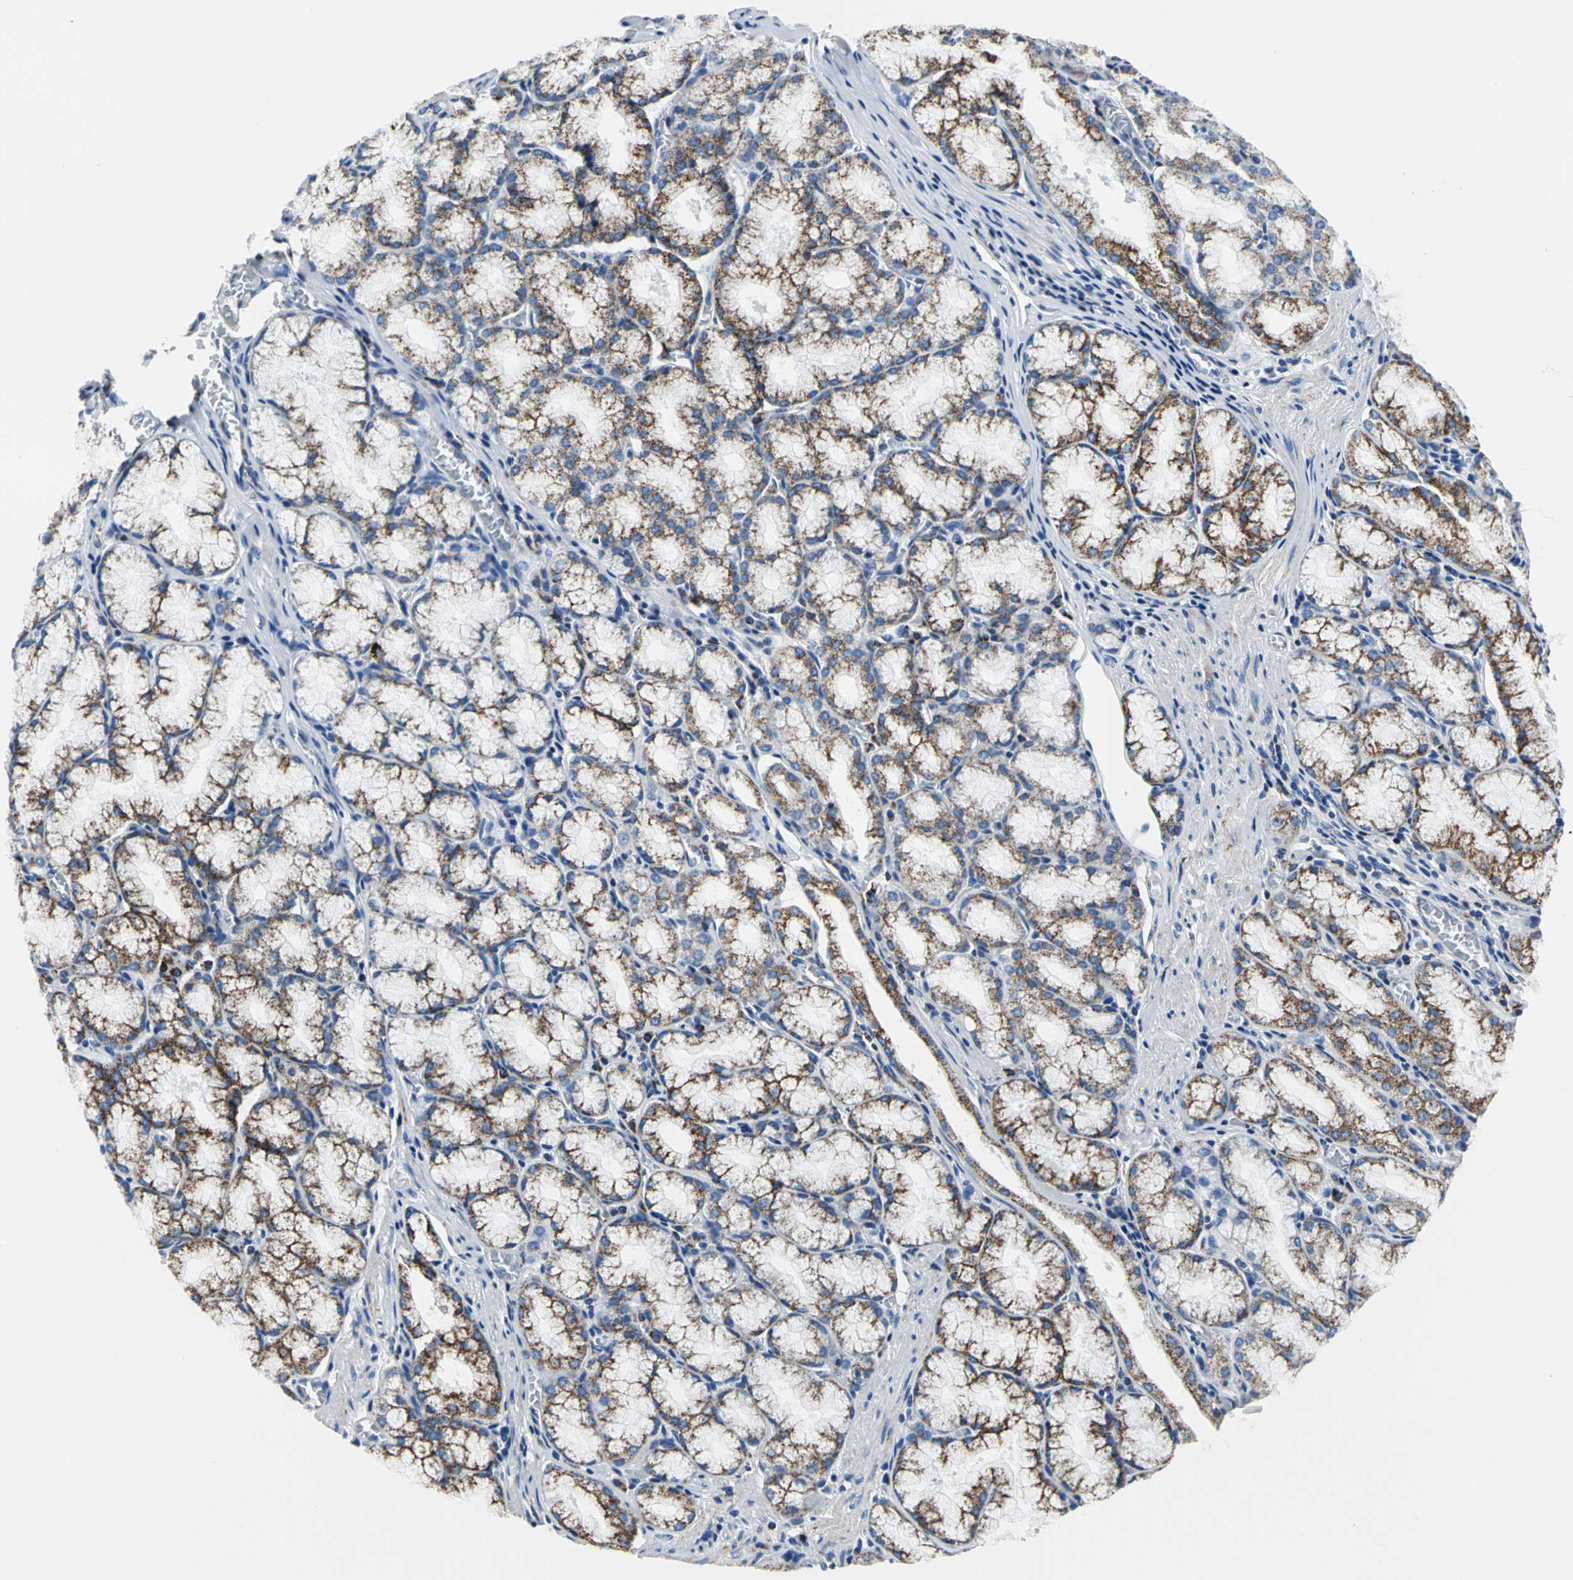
{"staining": {"intensity": "moderate", "quantity": ">75%", "location": "cytoplasmic/membranous"}, "tissue": "stomach", "cell_type": "Glandular cells", "image_type": "normal", "snomed": [{"axis": "morphology", "description": "Normal tissue, NOS"}, {"axis": "topography", "description": "Stomach, lower"}], "caption": "Protein expression analysis of normal human stomach reveals moderate cytoplasmic/membranous positivity in approximately >75% of glandular cells.", "gene": "IFI6", "patient": {"sex": "male", "age": 56}}